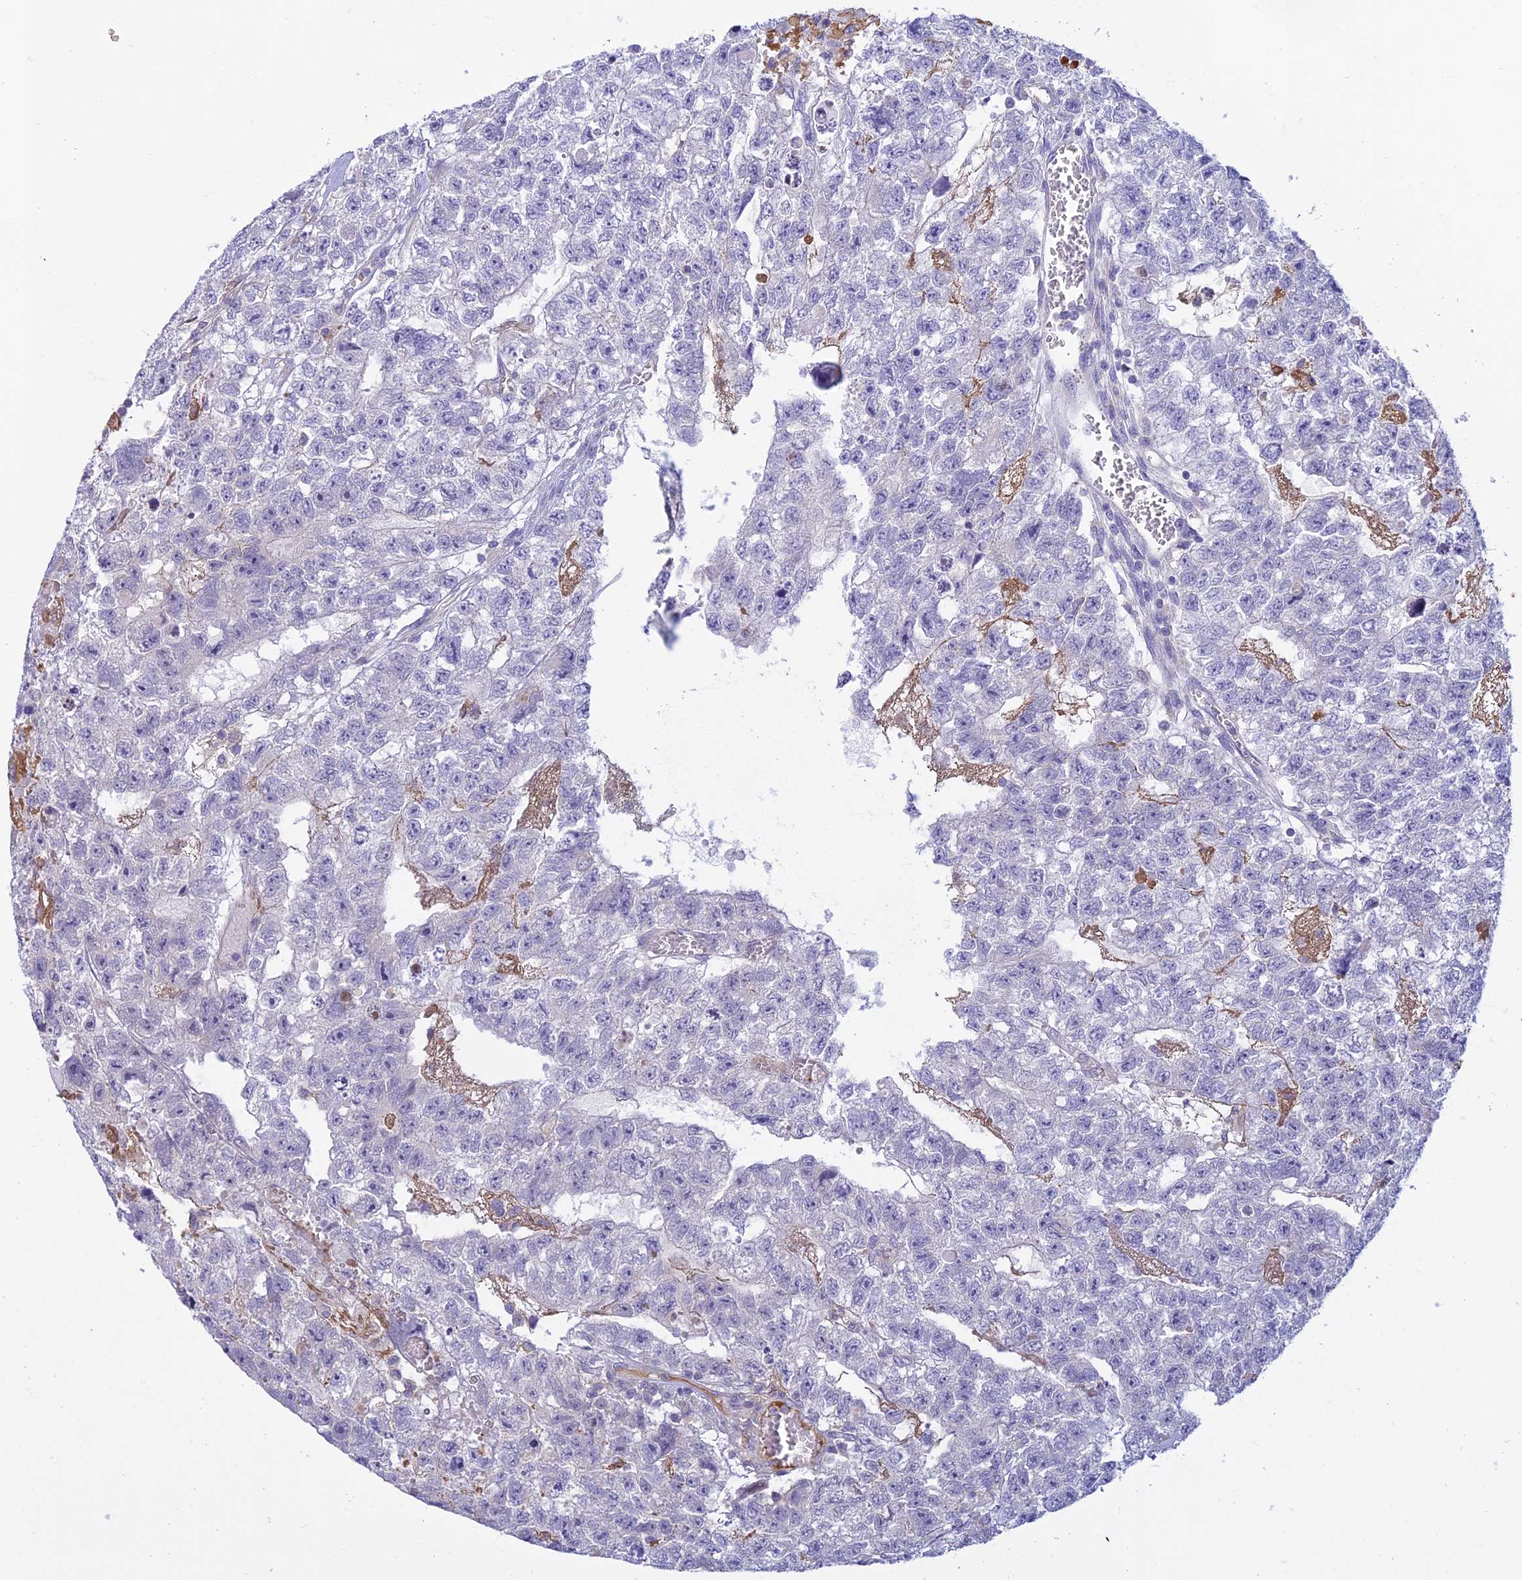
{"staining": {"intensity": "negative", "quantity": "none", "location": "none"}, "tissue": "testis cancer", "cell_type": "Tumor cells", "image_type": "cancer", "snomed": [{"axis": "morphology", "description": "Carcinoma, Embryonal, NOS"}, {"axis": "topography", "description": "Testis"}], "caption": "Immunohistochemical staining of testis cancer reveals no significant staining in tumor cells.", "gene": "DUS2", "patient": {"sex": "male", "age": 26}}